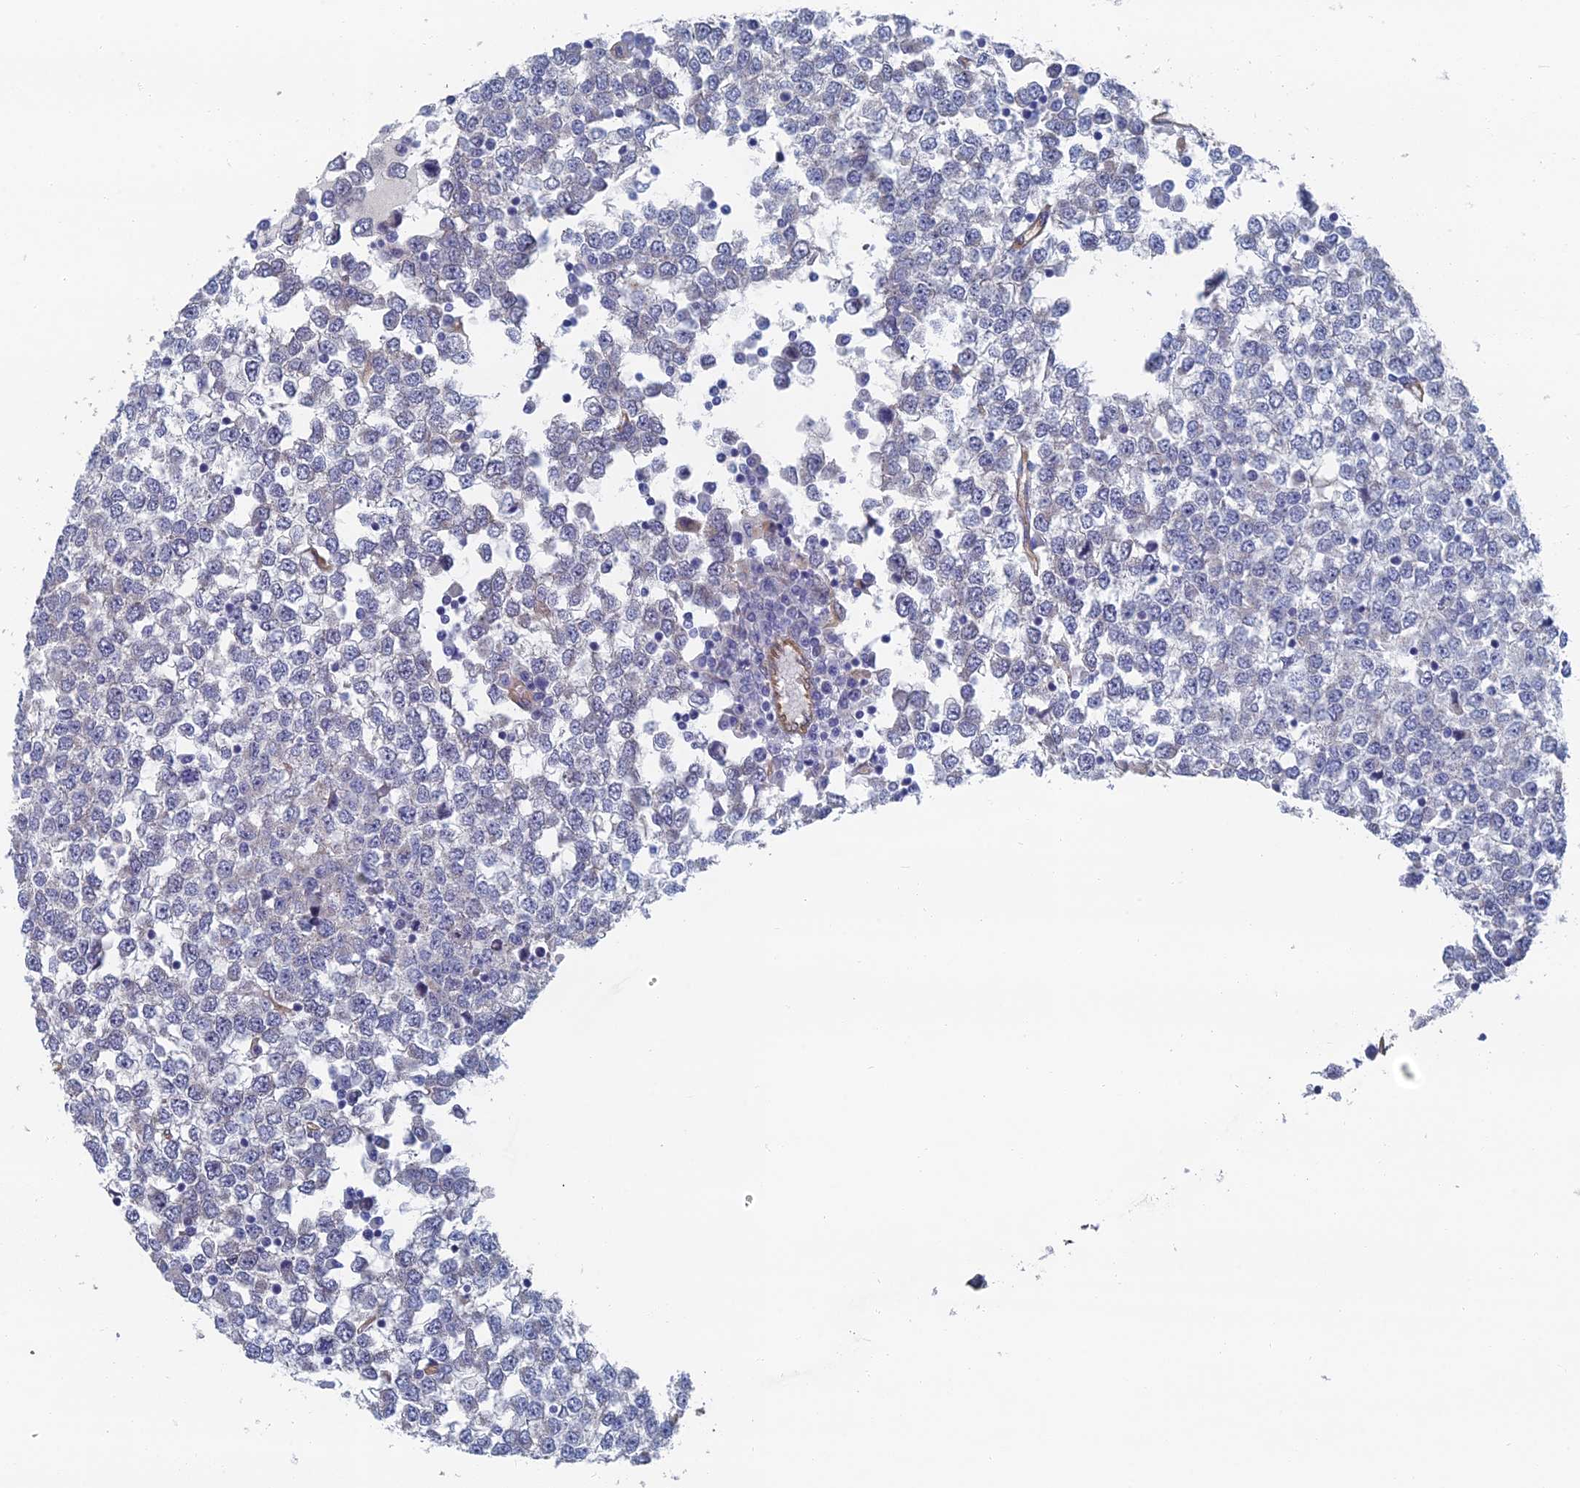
{"staining": {"intensity": "negative", "quantity": "none", "location": "none"}, "tissue": "testis cancer", "cell_type": "Tumor cells", "image_type": "cancer", "snomed": [{"axis": "morphology", "description": "Seminoma, NOS"}, {"axis": "topography", "description": "Testis"}], "caption": "Tumor cells are negative for protein expression in human seminoma (testis).", "gene": "ARAP3", "patient": {"sex": "male", "age": 65}}